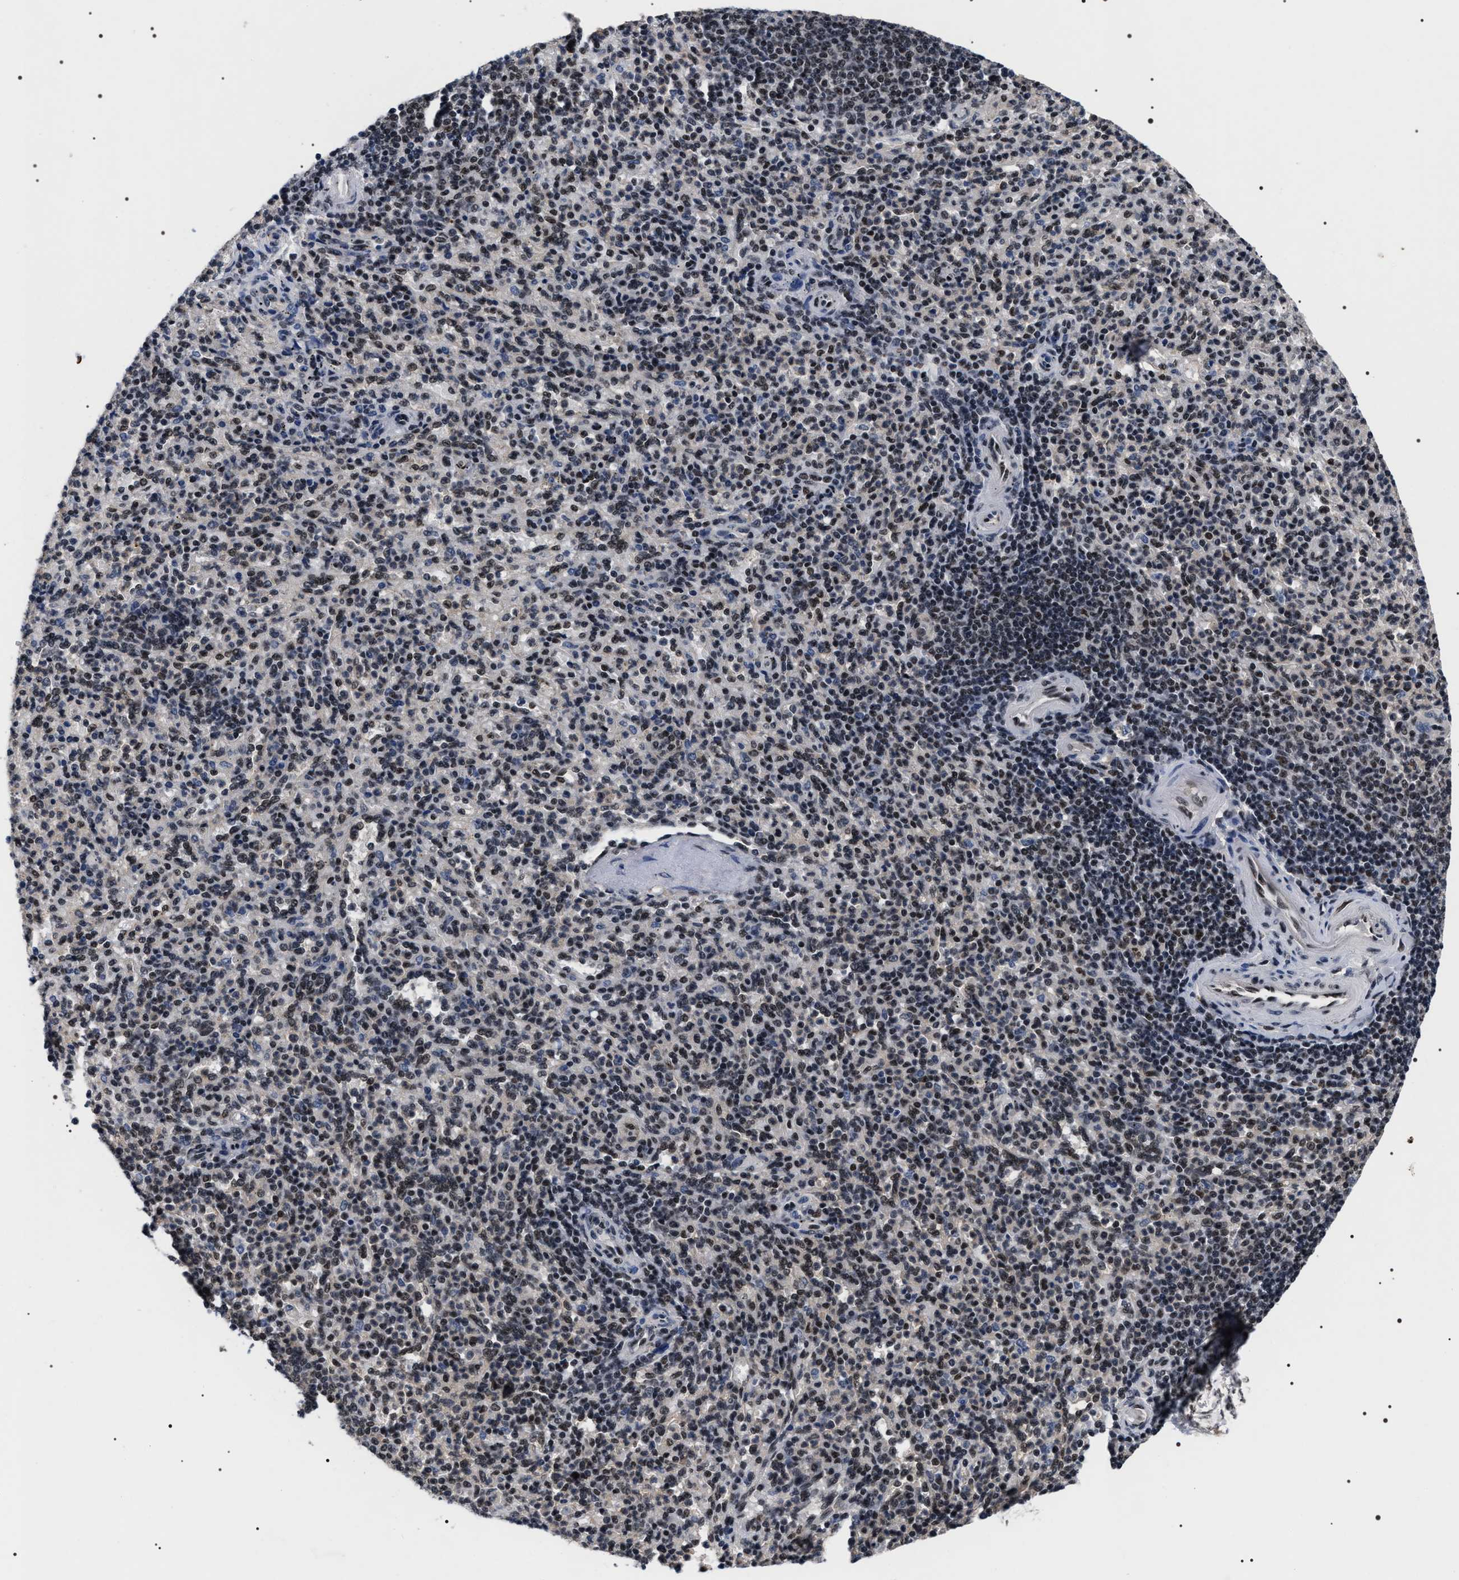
{"staining": {"intensity": "moderate", "quantity": "25%-75%", "location": "nuclear"}, "tissue": "spleen", "cell_type": "Cells in red pulp", "image_type": "normal", "snomed": [{"axis": "morphology", "description": "Normal tissue, NOS"}, {"axis": "topography", "description": "Spleen"}], "caption": "High-magnification brightfield microscopy of unremarkable spleen stained with DAB (3,3'-diaminobenzidine) (brown) and counterstained with hematoxylin (blue). cells in red pulp exhibit moderate nuclear positivity is seen in approximately25%-75% of cells. (DAB (3,3'-diaminobenzidine) IHC, brown staining for protein, blue staining for nuclei).", "gene": "RRP1B", "patient": {"sex": "male", "age": 36}}